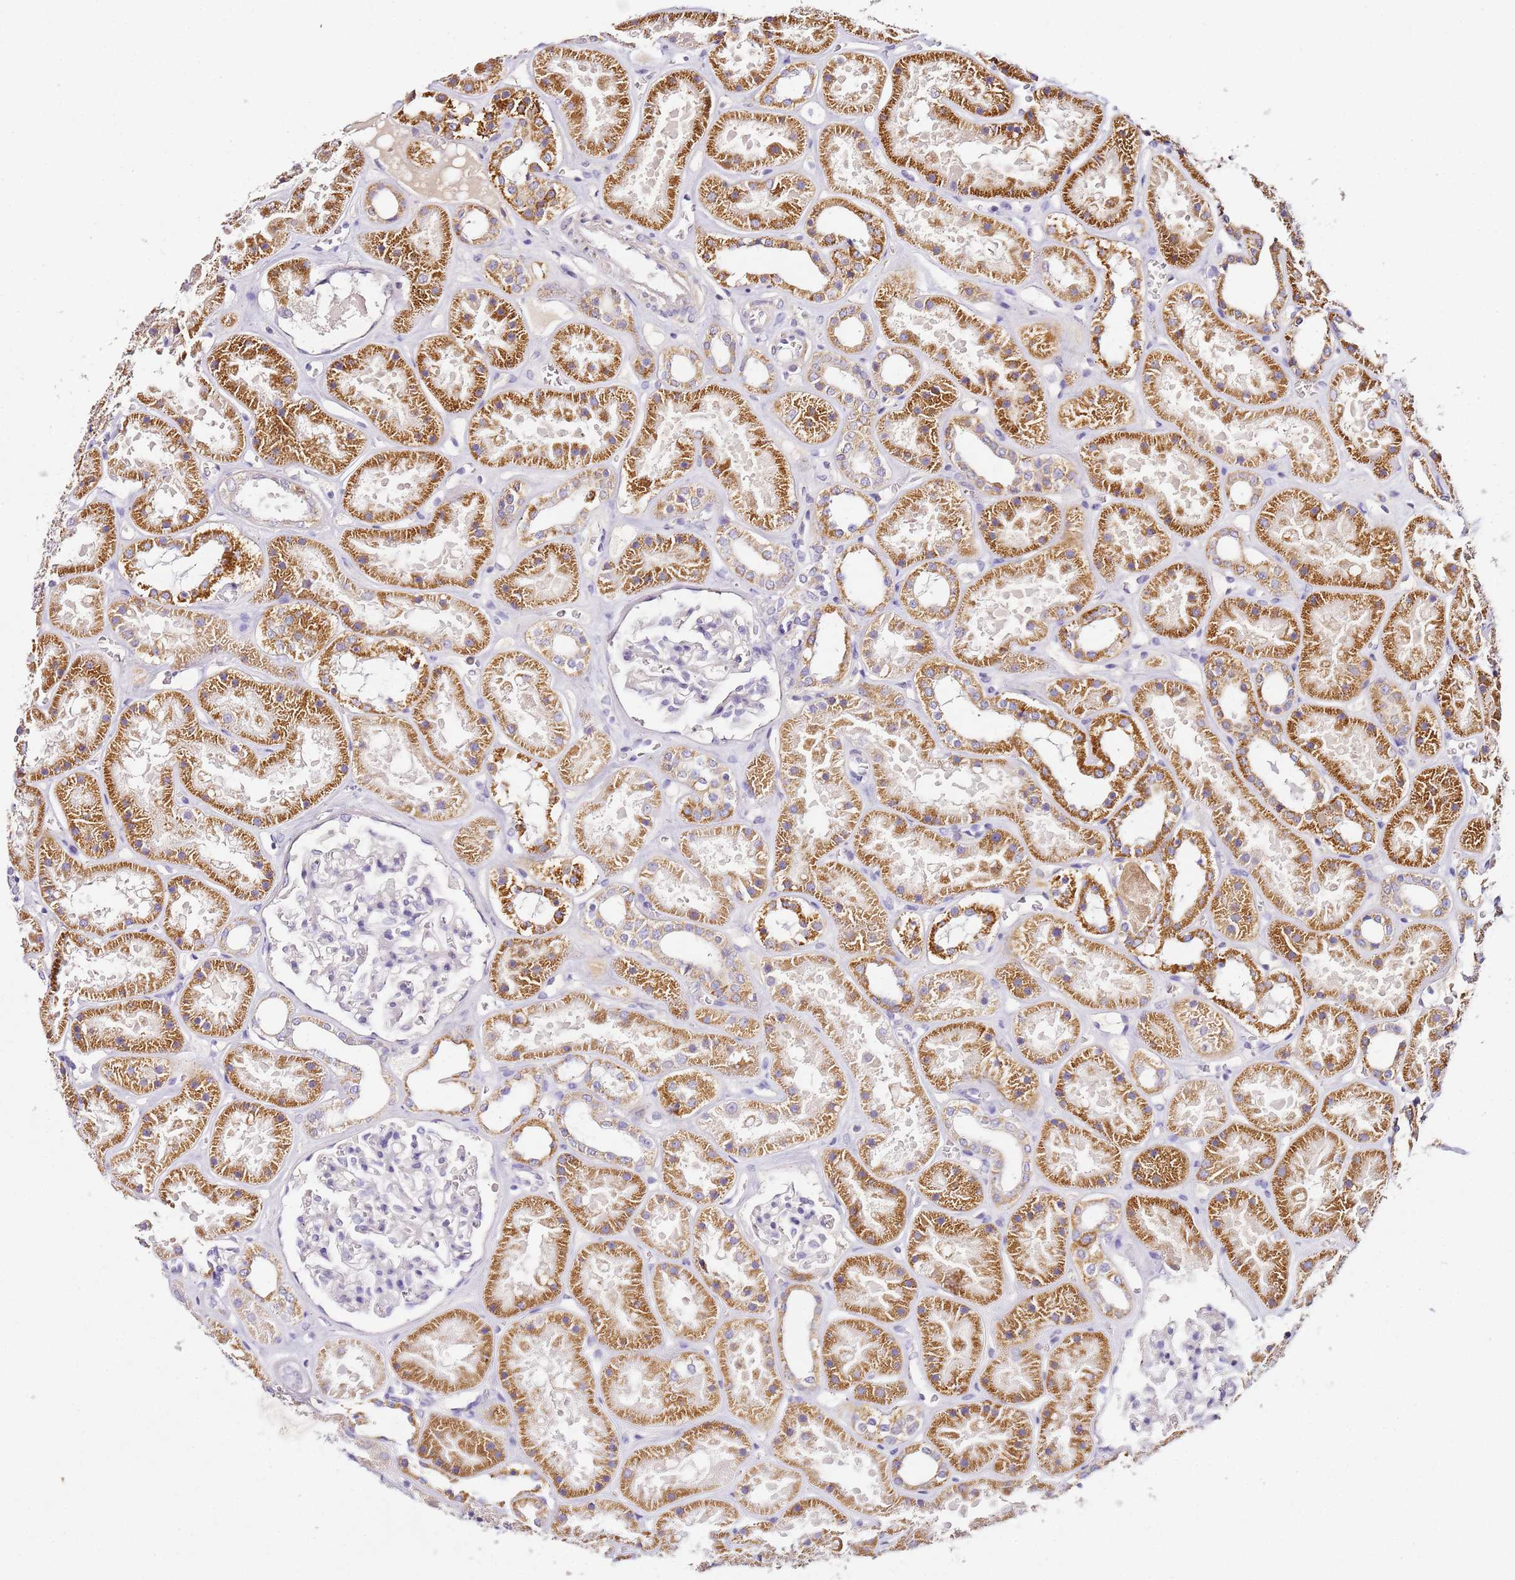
{"staining": {"intensity": "negative", "quantity": "none", "location": "none"}, "tissue": "kidney", "cell_type": "Cells in glomeruli", "image_type": "normal", "snomed": [{"axis": "morphology", "description": "Normal tissue, NOS"}, {"axis": "topography", "description": "Kidney"}], "caption": "Cells in glomeruli show no significant protein staining in unremarkable kidney. Brightfield microscopy of immunohistochemistry (IHC) stained with DAB (brown) and hematoxylin (blue), captured at high magnification.", "gene": "OR2B11", "patient": {"sex": "female", "age": 41}}